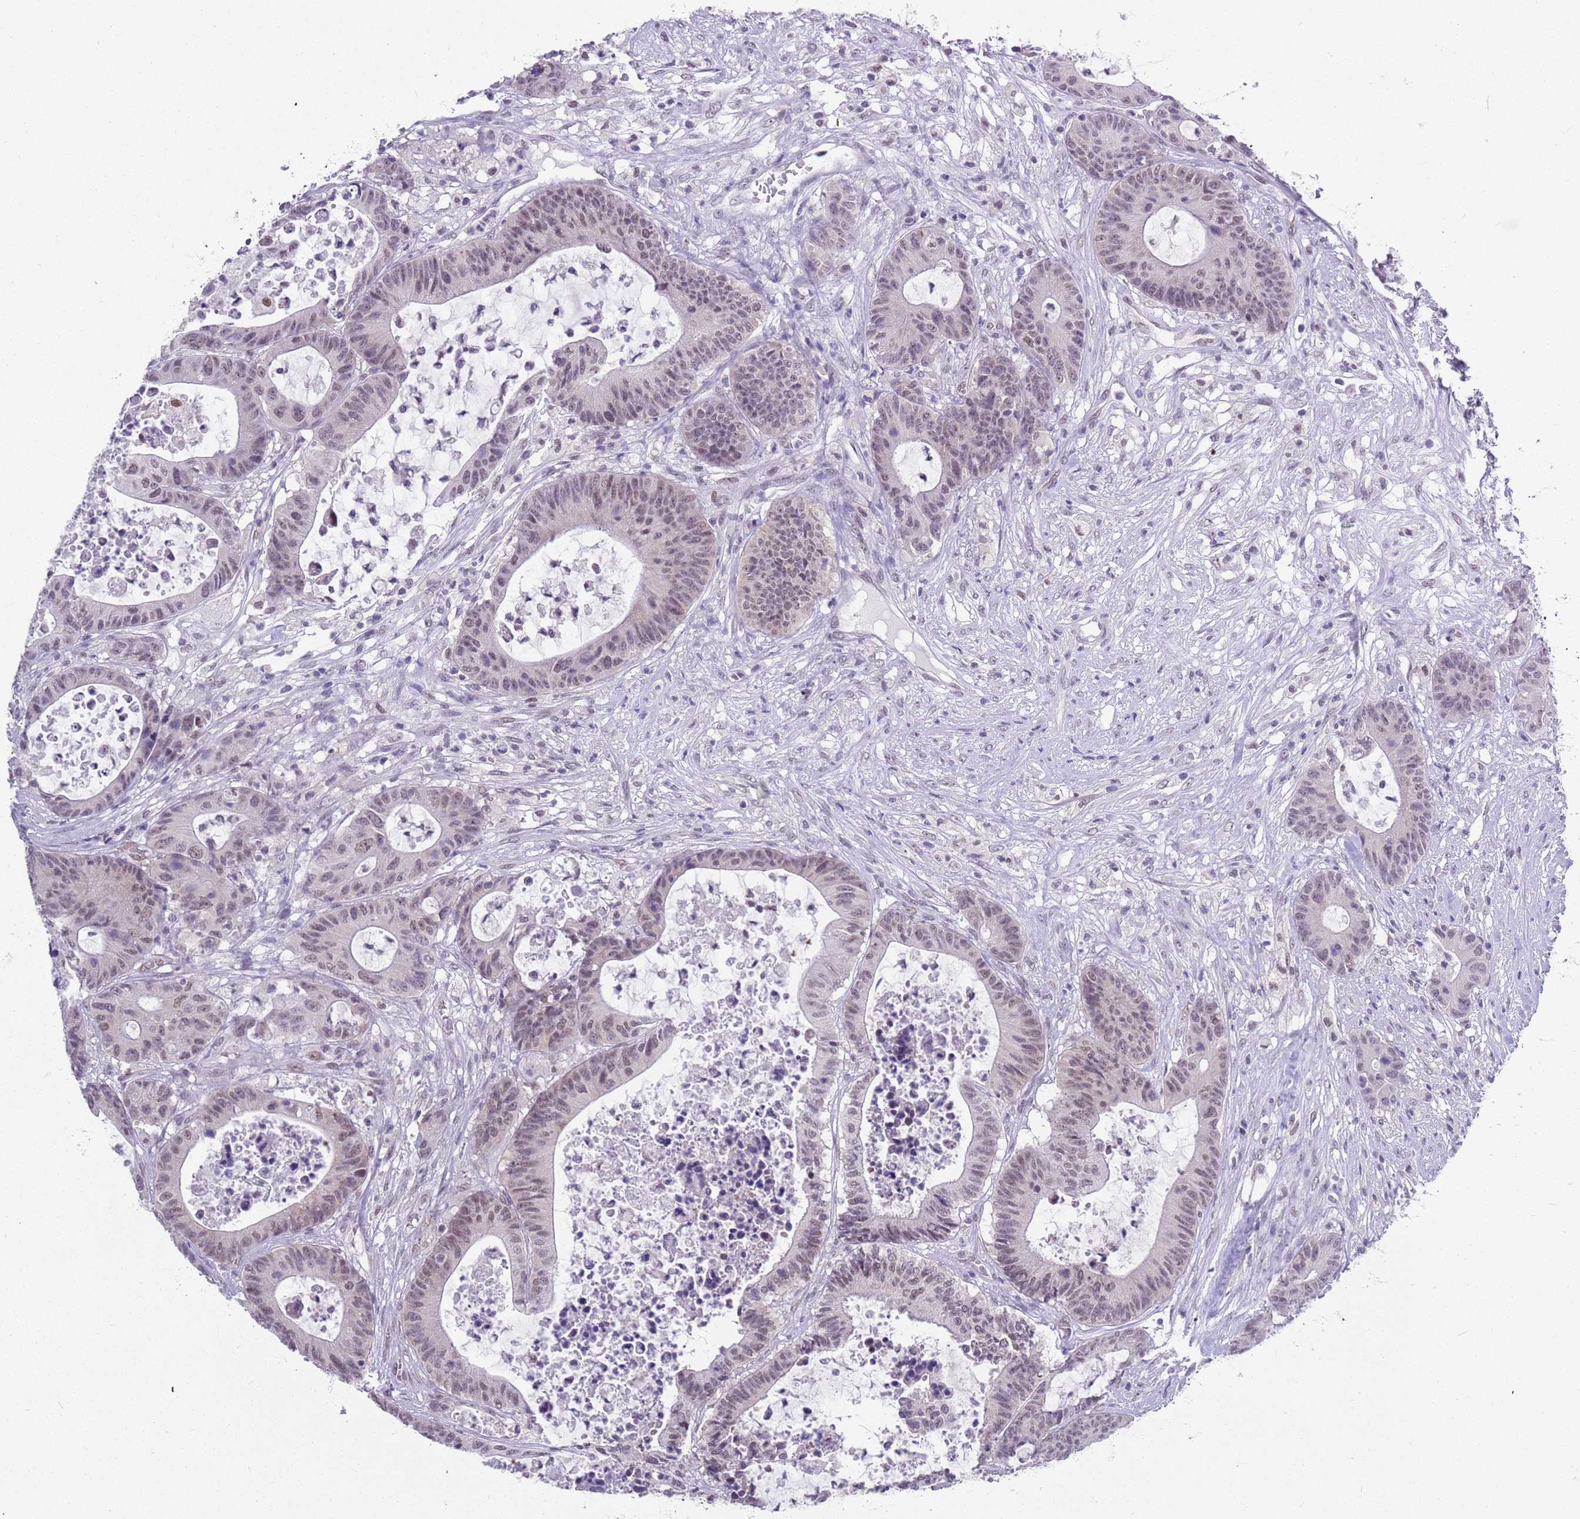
{"staining": {"intensity": "weak", "quantity": "25%-75%", "location": "nuclear"}, "tissue": "colorectal cancer", "cell_type": "Tumor cells", "image_type": "cancer", "snomed": [{"axis": "morphology", "description": "Adenocarcinoma, NOS"}, {"axis": "topography", "description": "Colon"}], "caption": "DAB immunohistochemical staining of colorectal cancer (adenocarcinoma) reveals weak nuclear protein staining in about 25%-75% of tumor cells.", "gene": "SEPHS2", "patient": {"sex": "female", "age": 84}}